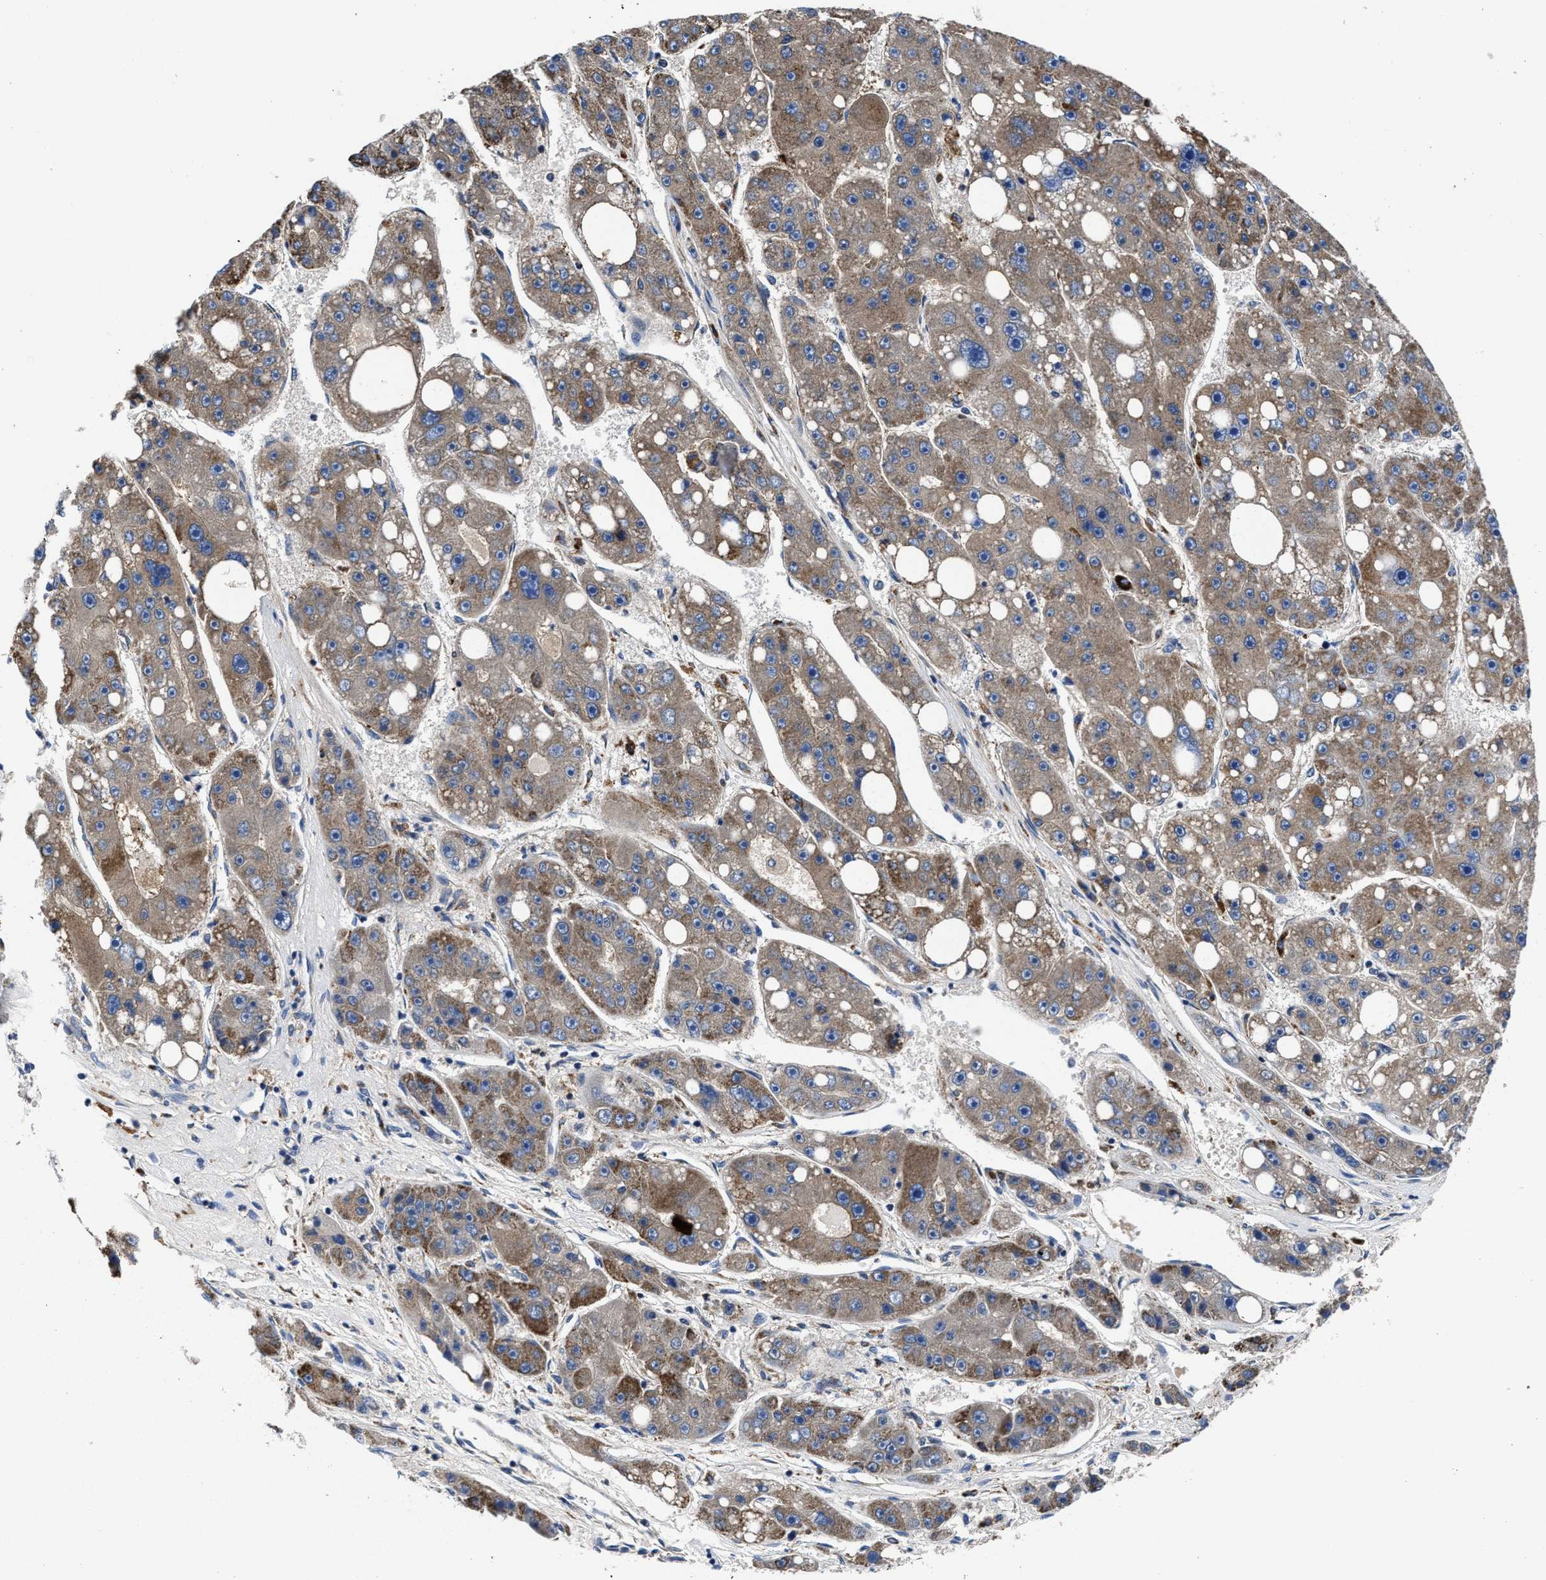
{"staining": {"intensity": "moderate", "quantity": ">75%", "location": "cytoplasmic/membranous"}, "tissue": "liver cancer", "cell_type": "Tumor cells", "image_type": "cancer", "snomed": [{"axis": "morphology", "description": "Carcinoma, Hepatocellular, NOS"}, {"axis": "topography", "description": "Liver"}], "caption": "Protein staining exhibits moderate cytoplasmic/membranous staining in approximately >75% of tumor cells in liver hepatocellular carcinoma. Using DAB (brown) and hematoxylin (blue) stains, captured at high magnification using brightfield microscopy.", "gene": "CACNA1D", "patient": {"sex": "female", "age": 61}}